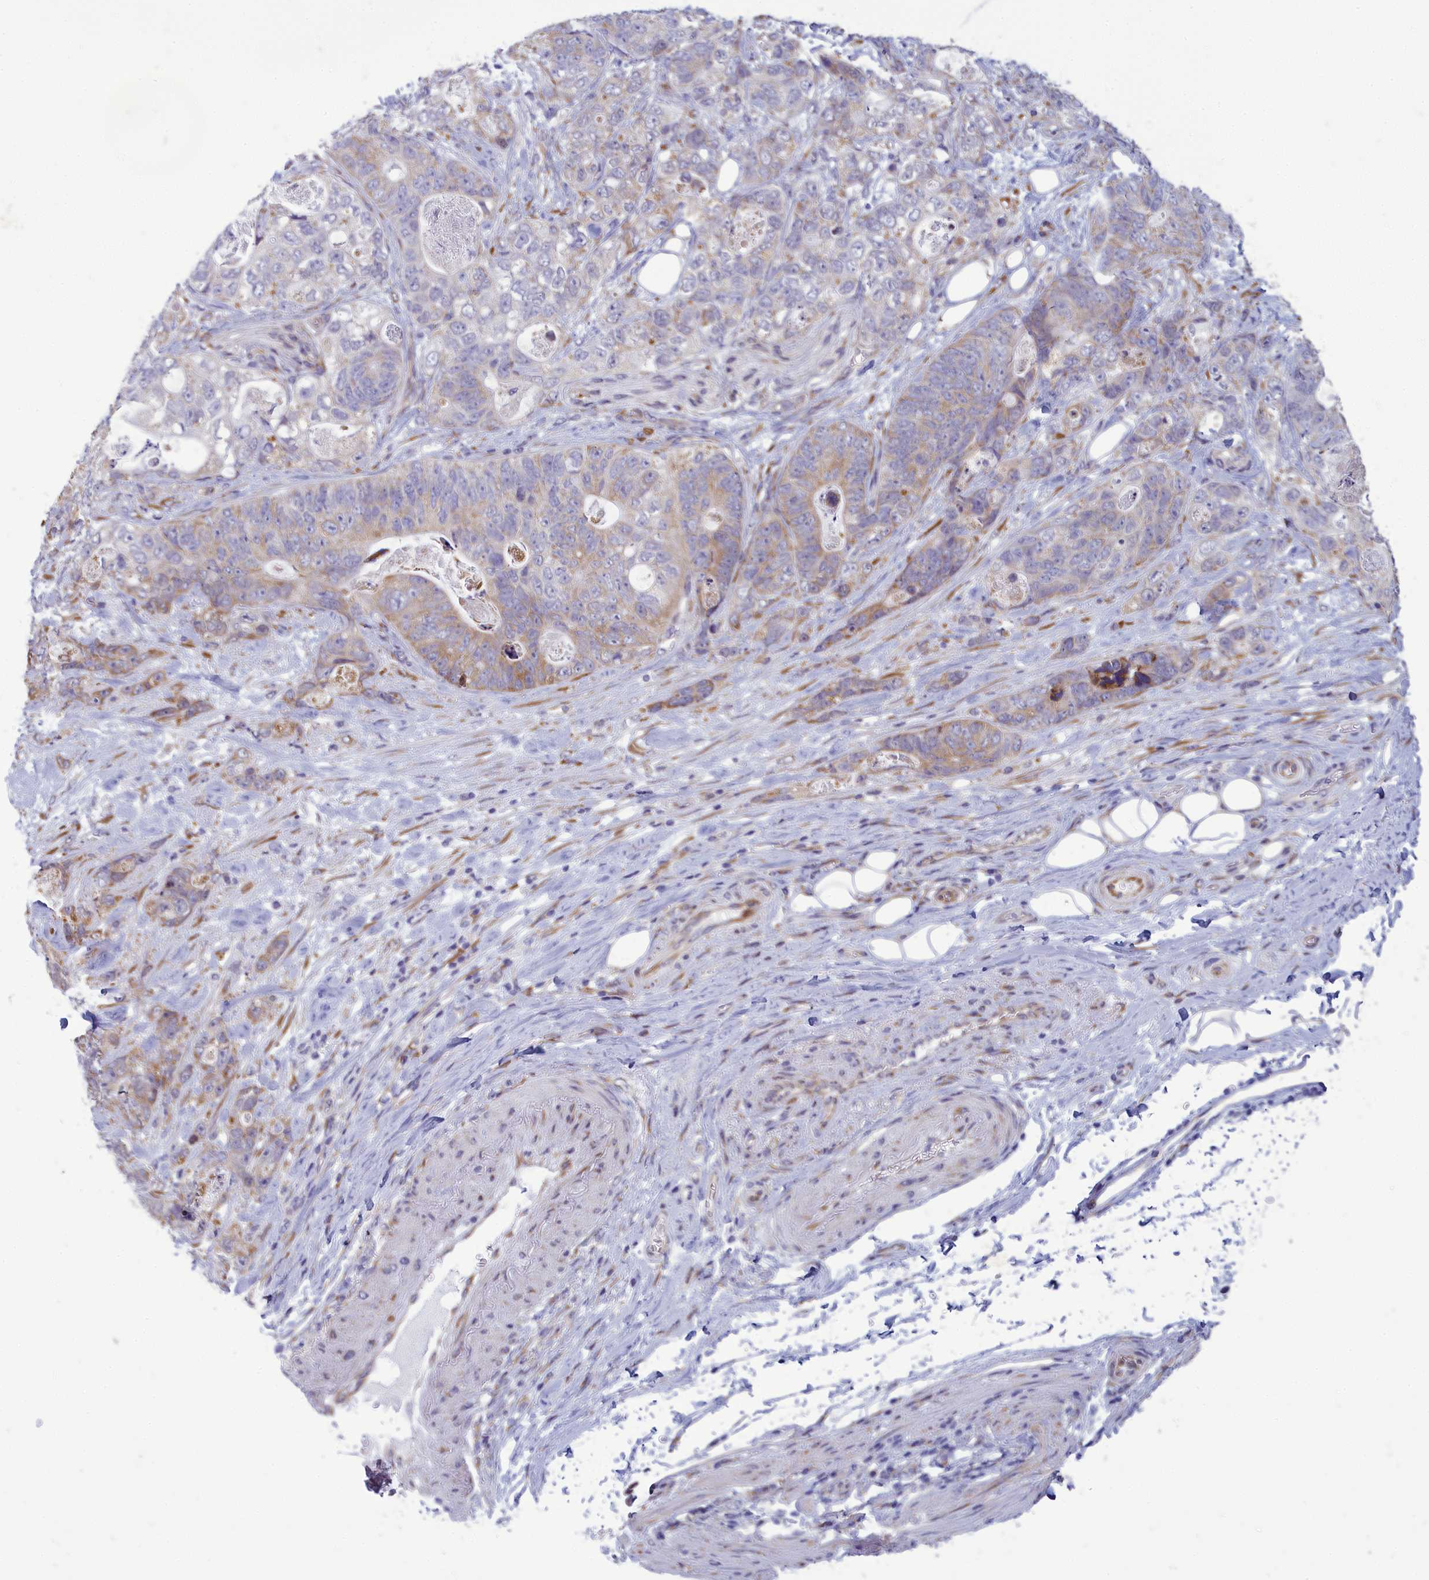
{"staining": {"intensity": "weak", "quantity": "25%-75%", "location": "cytoplasmic/membranous"}, "tissue": "stomach cancer", "cell_type": "Tumor cells", "image_type": "cancer", "snomed": [{"axis": "morphology", "description": "Normal tissue, NOS"}, {"axis": "morphology", "description": "Adenocarcinoma, NOS"}, {"axis": "topography", "description": "Stomach"}], "caption": "Tumor cells display weak cytoplasmic/membranous staining in approximately 25%-75% of cells in stomach adenocarcinoma.", "gene": "CENATAC", "patient": {"sex": "female", "age": 89}}